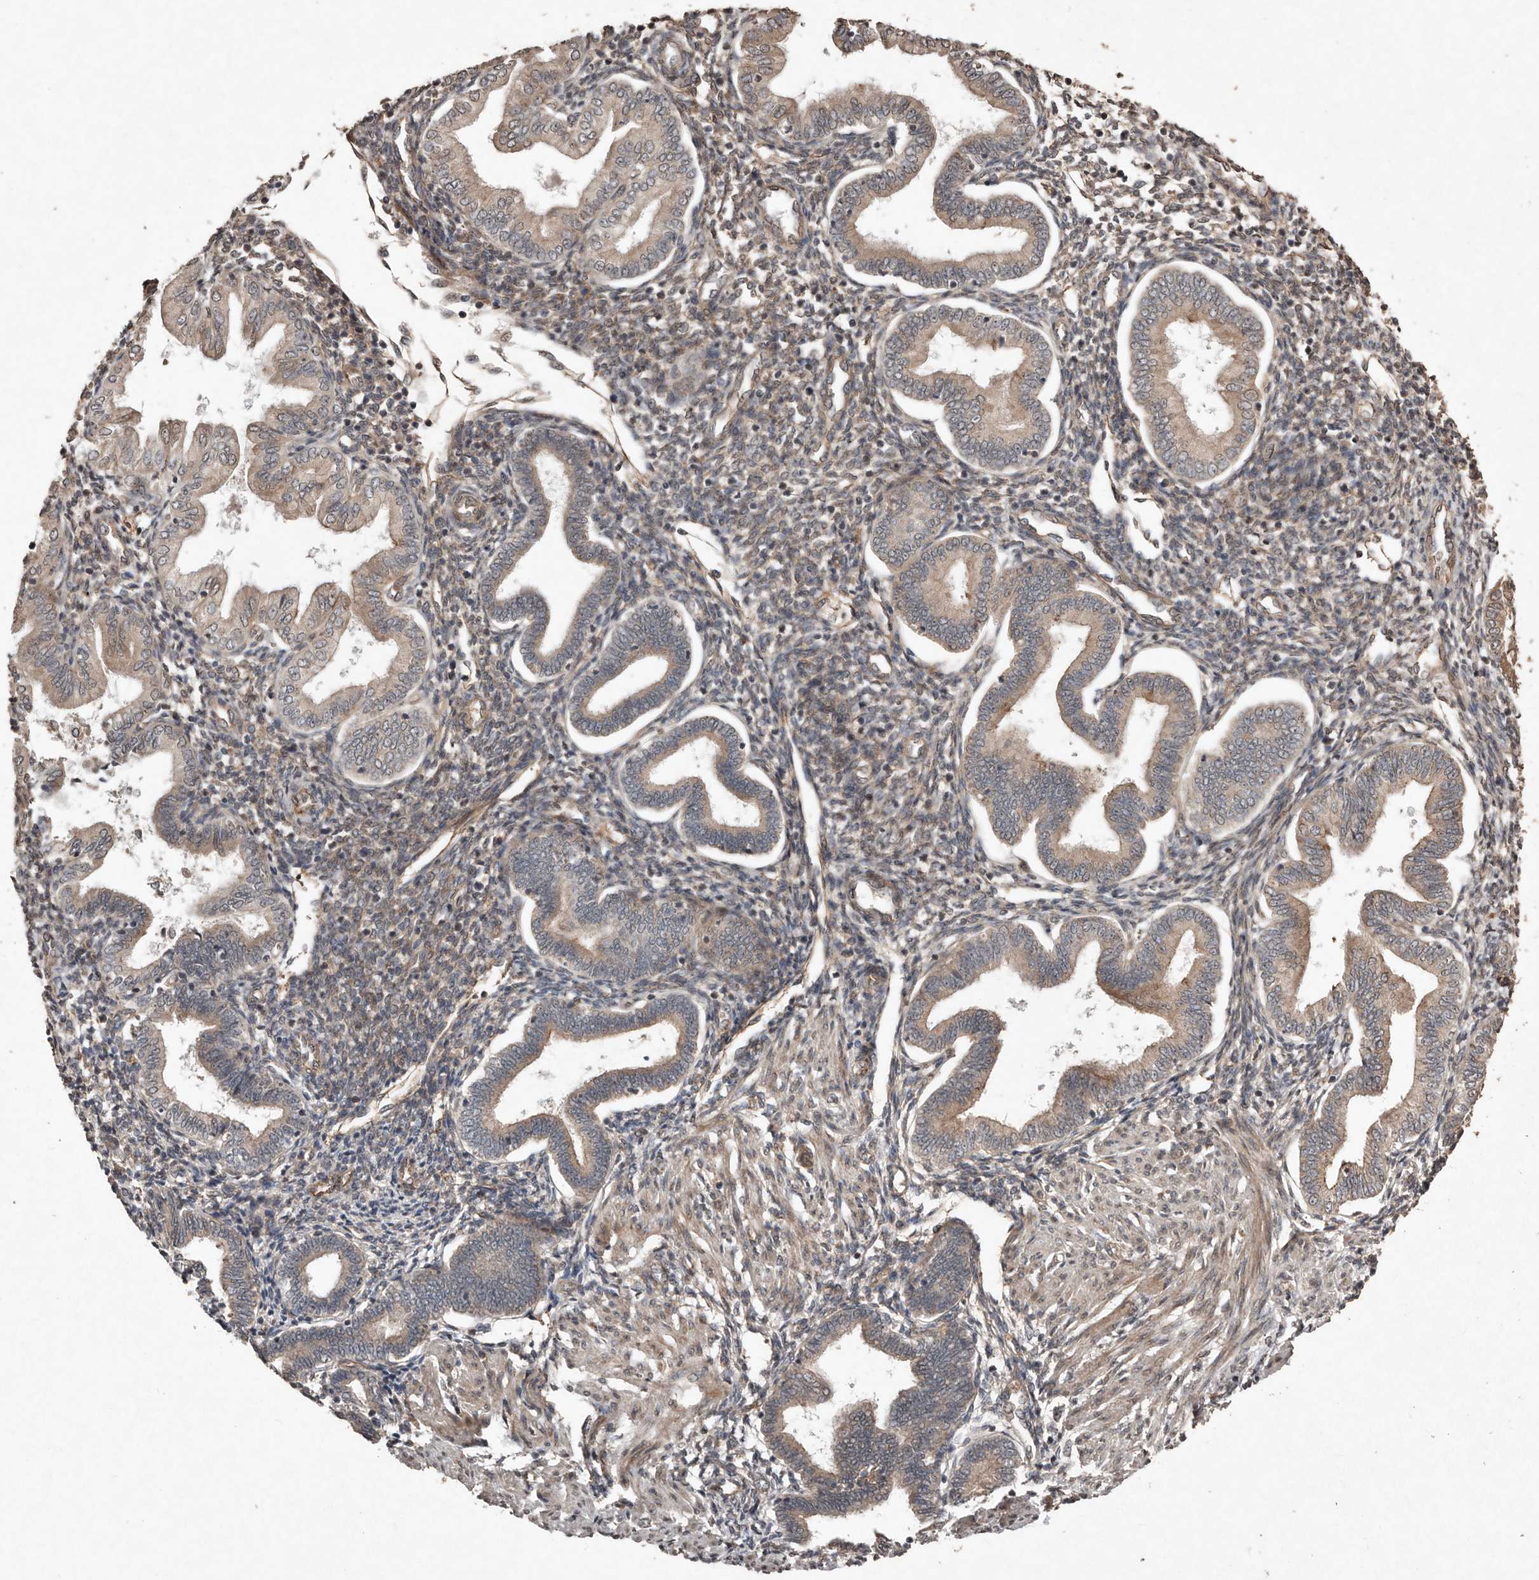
{"staining": {"intensity": "weak", "quantity": "25%-75%", "location": "cytoplasmic/membranous"}, "tissue": "endometrium", "cell_type": "Cells in endometrial stroma", "image_type": "normal", "snomed": [{"axis": "morphology", "description": "Normal tissue, NOS"}, {"axis": "topography", "description": "Endometrium"}], "caption": "IHC histopathology image of normal endometrium: human endometrium stained using immunohistochemistry (IHC) reveals low levels of weak protein expression localized specifically in the cytoplasmic/membranous of cells in endometrial stroma, appearing as a cytoplasmic/membranous brown color.", "gene": "DIP2C", "patient": {"sex": "female", "age": 53}}